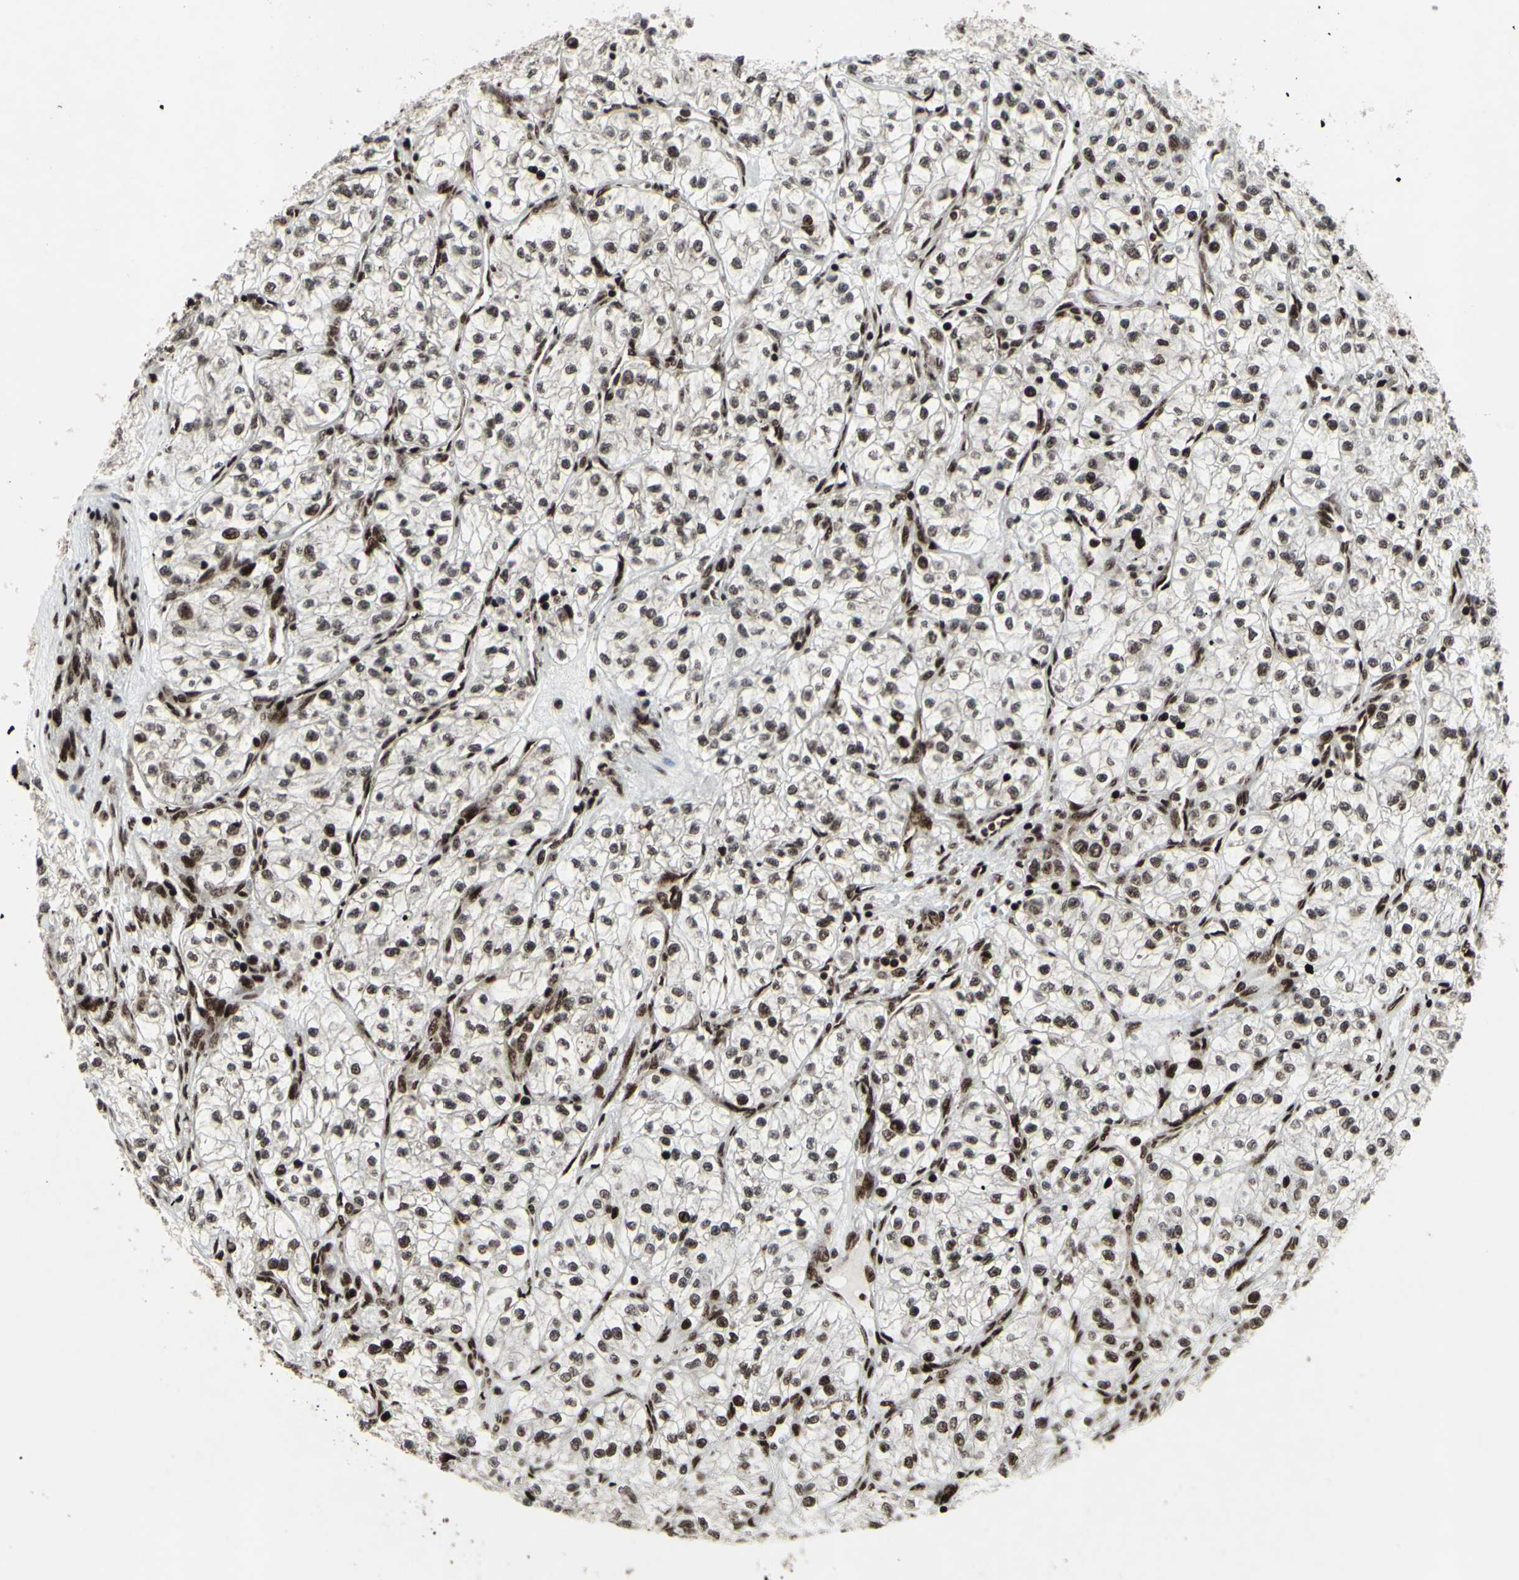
{"staining": {"intensity": "moderate", "quantity": ">75%", "location": "nuclear"}, "tissue": "renal cancer", "cell_type": "Tumor cells", "image_type": "cancer", "snomed": [{"axis": "morphology", "description": "Adenocarcinoma, NOS"}, {"axis": "topography", "description": "Kidney"}], "caption": "Renal adenocarcinoma was stained to show a protein in brown. There is medium levels of moderate nuclear positivity in about >75% of tumor cells.", "gene": "U2AF2", "patient": {"sex": "female", "age": 57}}